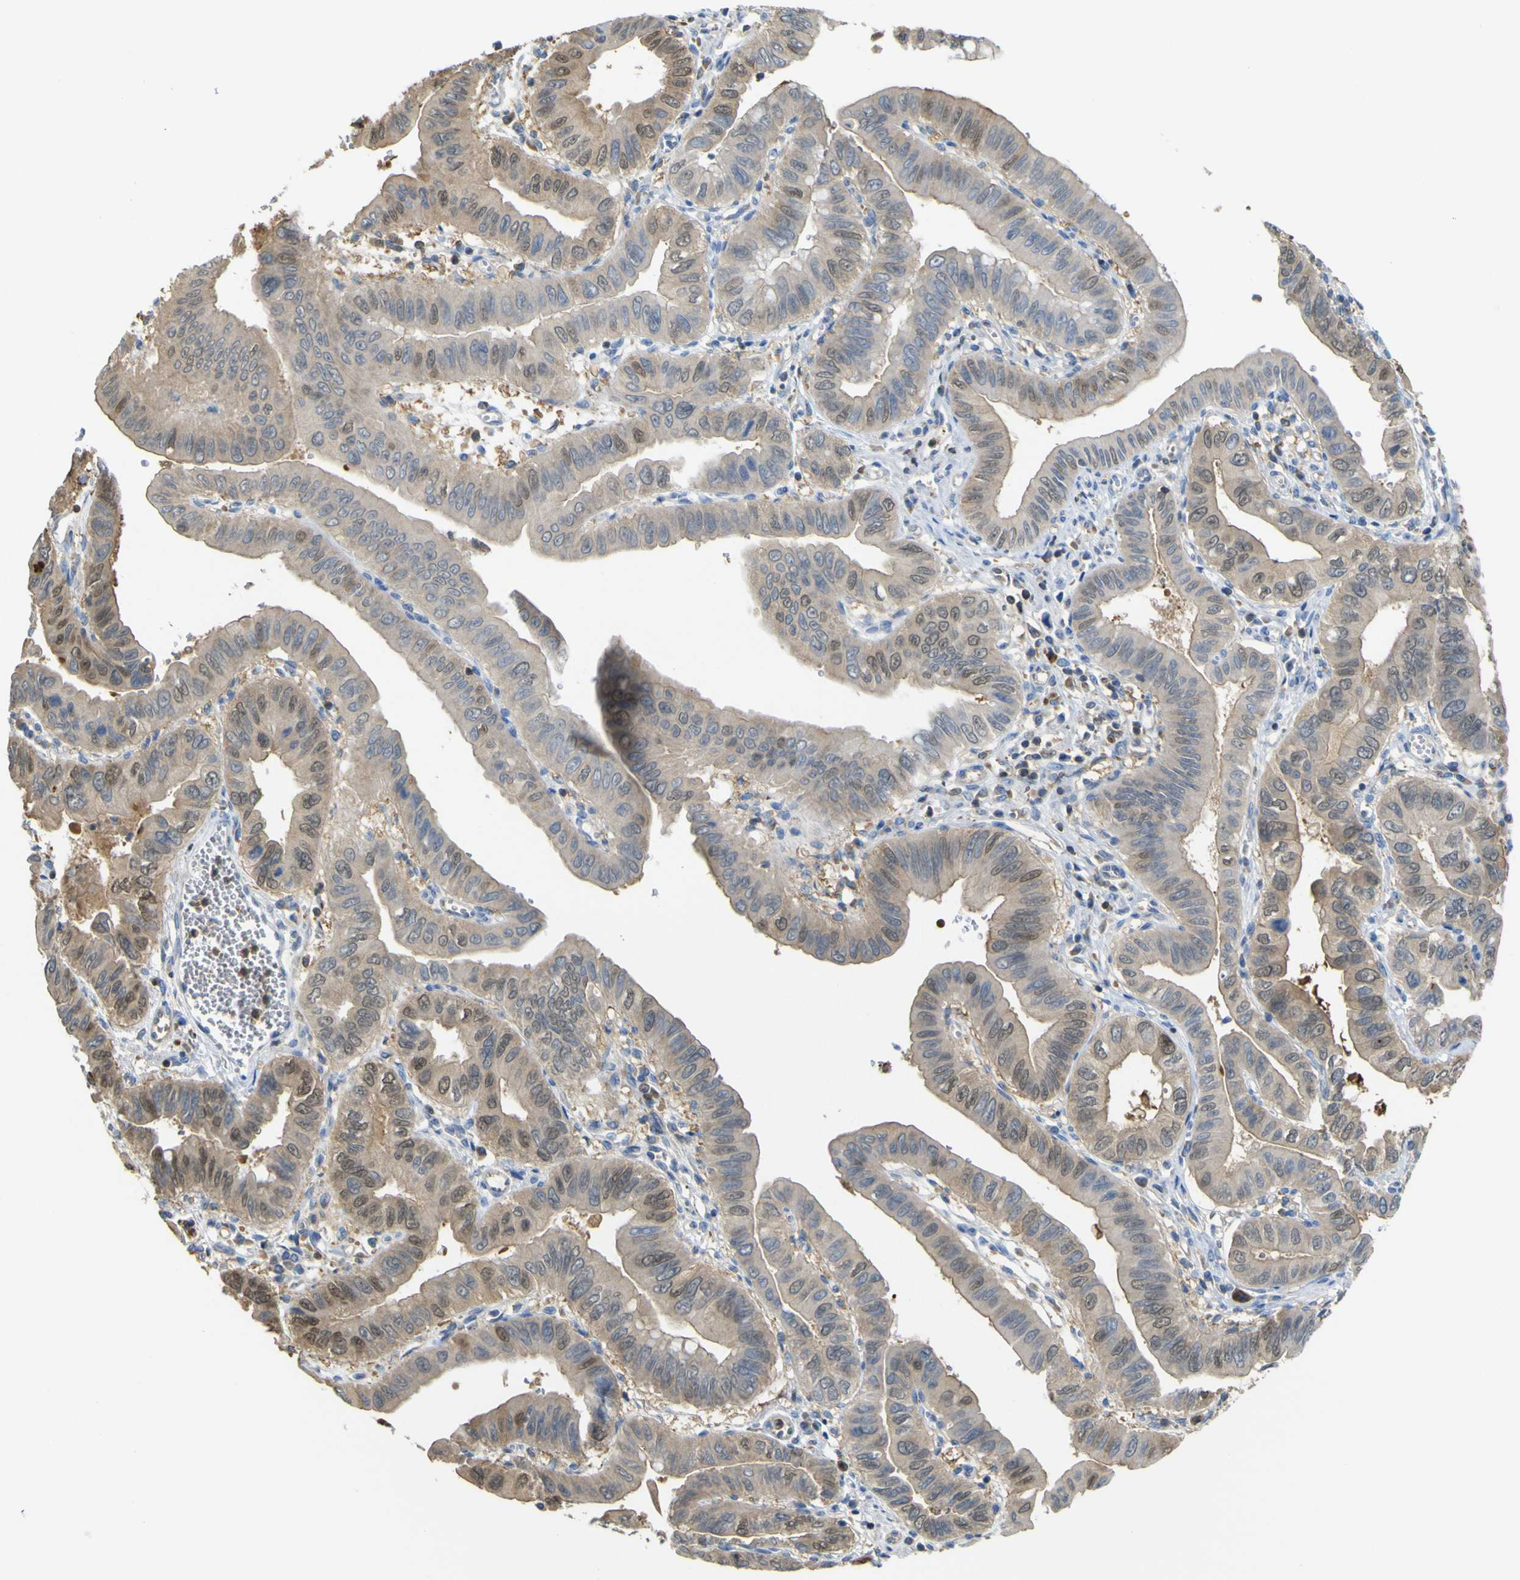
{"staining": {"intensity": "moderate", "quantity": ">75%", "location": "cytoplasmic/membranous,nuclear"}, "tissue": "pancreatic cancer", "cell_type": "Tumor cells", "image_type": "cancer", "snomed": [{"axis": "morphology", "description": "Normal tissue, NOS"}, {"axis": "topography", "description": "Lymph node"}], "caption": "Pancreatic cancer tissue shows moderate cytoplasmic/membranous and nuclear staining in approximately >75% of tumor cells, visualized by immunohistochemistry.", "gene": "ABHD3", "patient": {"sex": "male", "age": 50}}